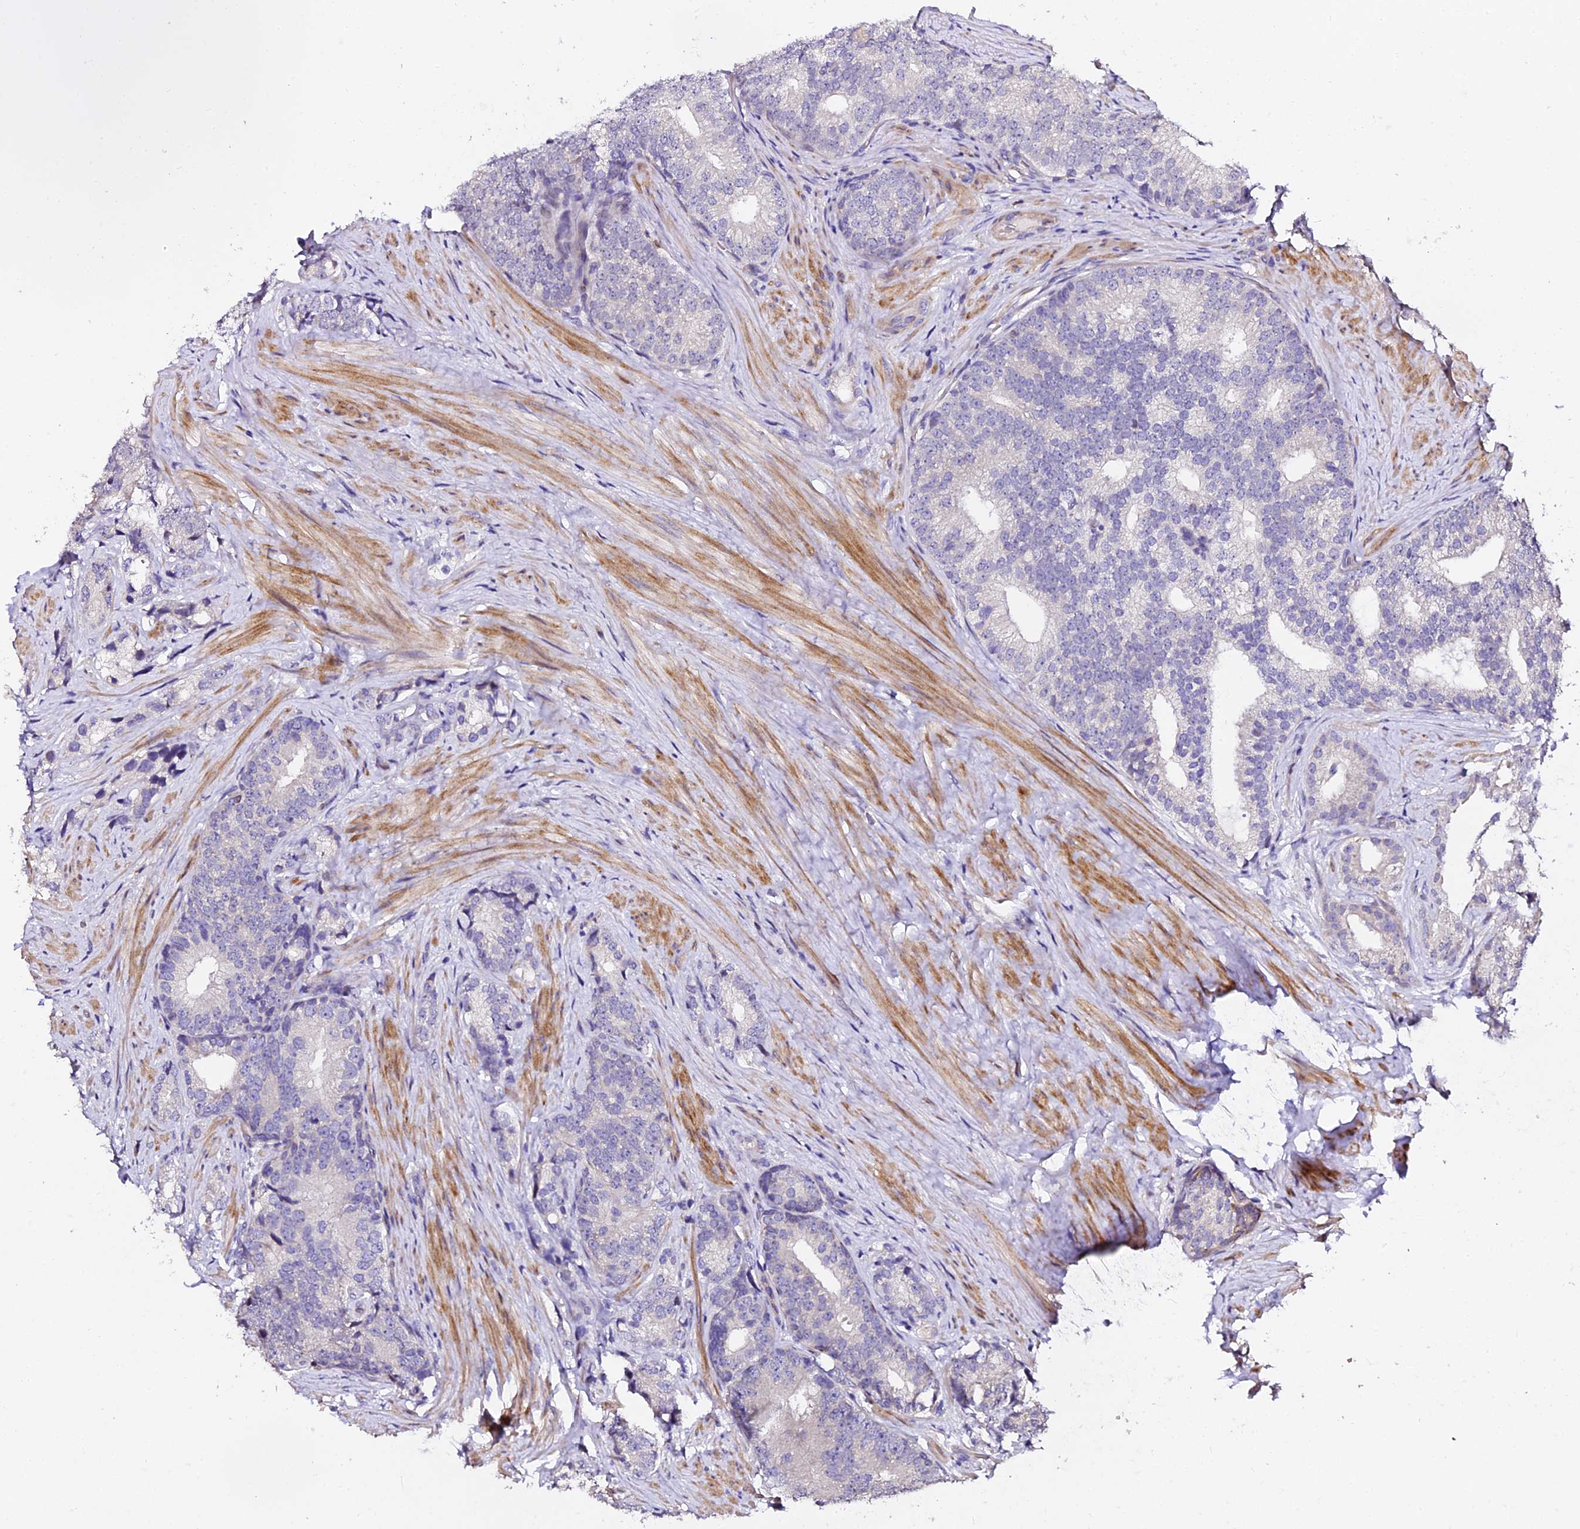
{"staining": {"intensity": "negative", "quantity": "none", "location": "none"}, "tissue": "prostate cancer", "cell_type": "Tumor cells", "image_type": "cancer", "snomed": [{"axis": "morphology", "description": "Adenocarcinoma, Low grade"}, {"axis": "topography", "description": "Prostate"}], "caption": "Immunohistochemical staining of human prostate adenocarcinoma (low-grade) shows no significant positivity in tumor cells.", "gene": "GPN3", "patient": {"sex": "male", "age": 71}}